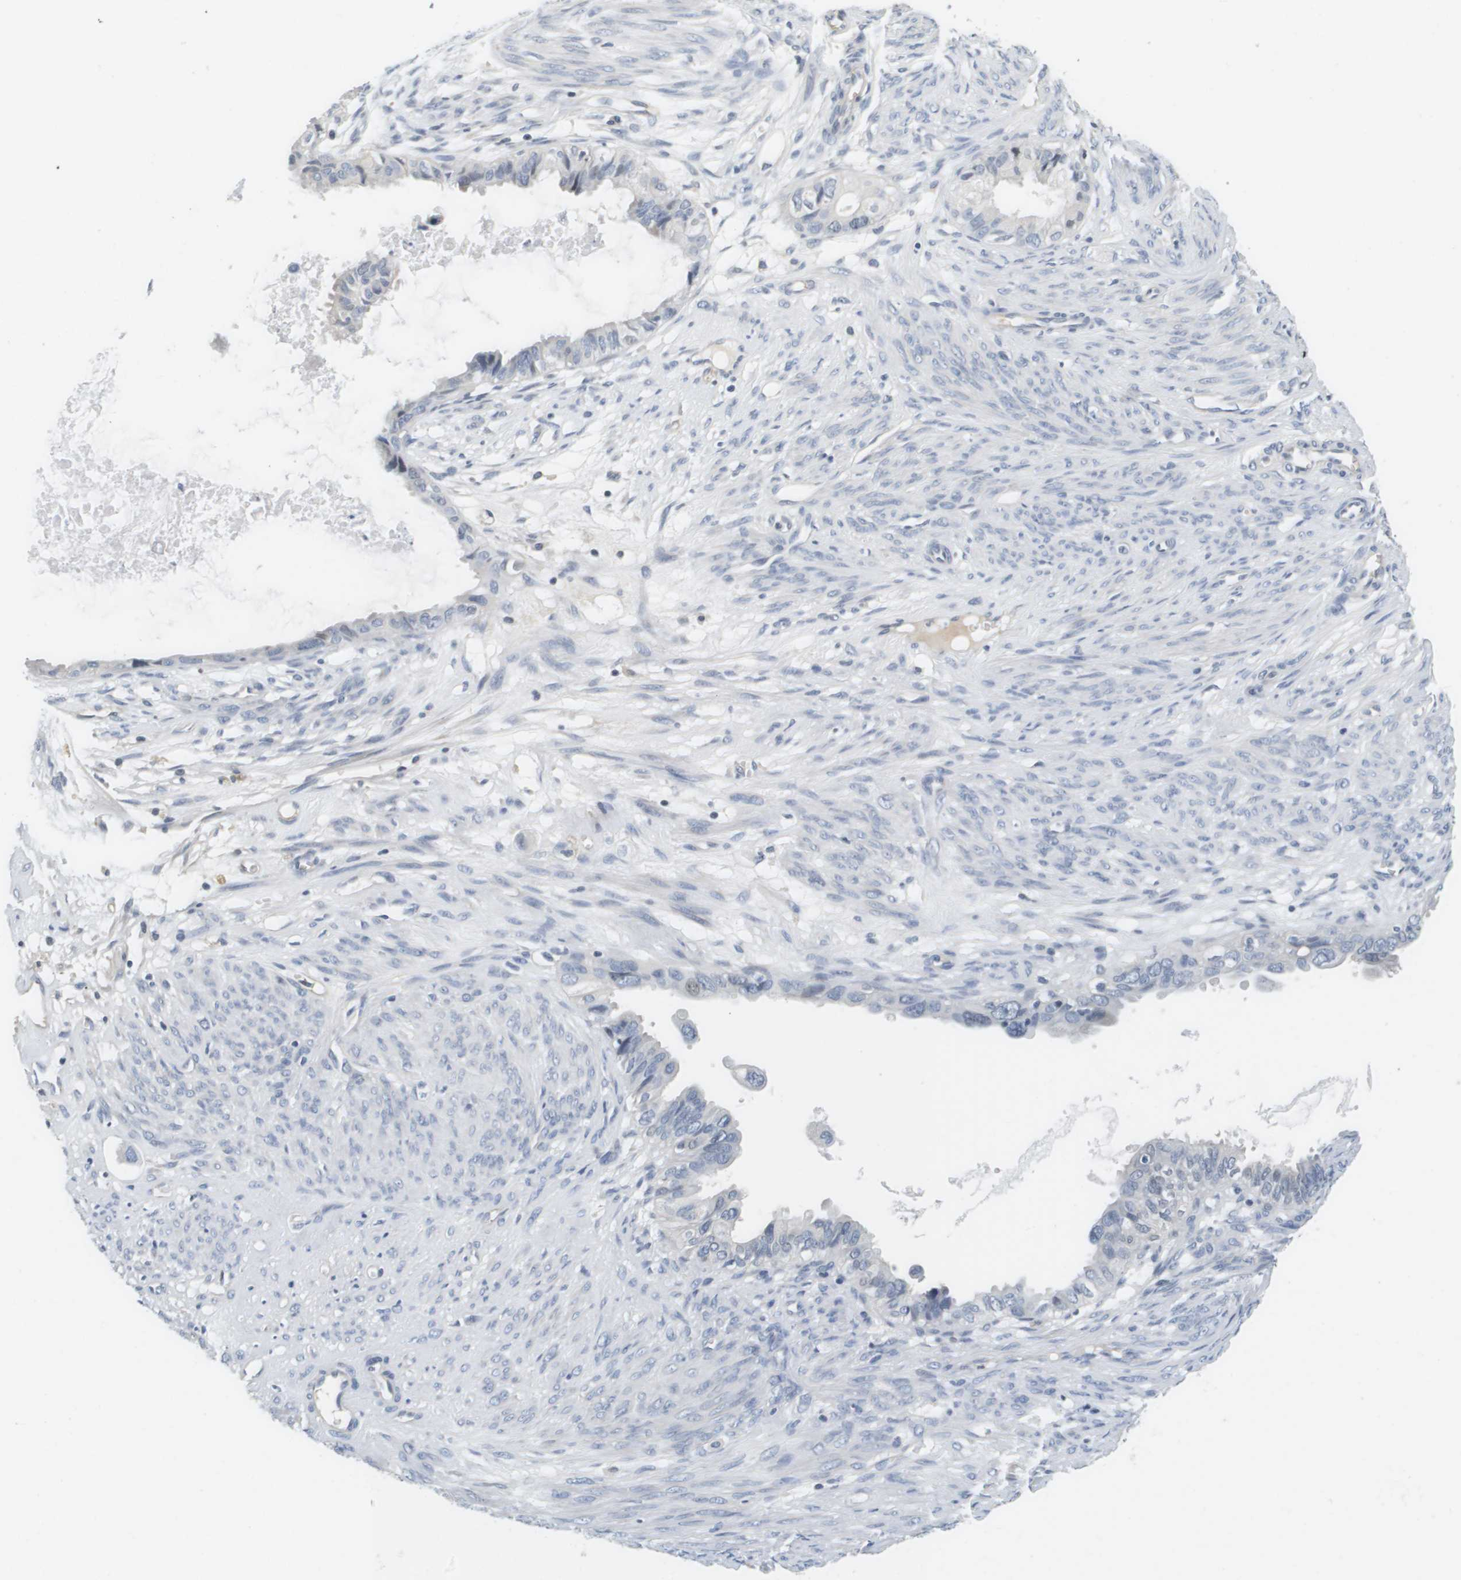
{"staining": {"intensity": "negative", "quantity": "none", "location": "none"}, "tissue": "cervical cancer", "cell_type": "Tumor cells", "image_type": "cancer", "snomed": [{"axis": "morphology", "description": "Normal tissue, NOS"}, {"axis": "morphology", "description": "Adenocarcinoma, NOS"}, {"axis": "topography", "description": "Cervix"}, {"axis": "topography", "description": "Endometrium"}], "caption": "Tumor cells are negative for brown protein staining in cervical cancer (adenocarcinoma). (Brightfield microscopy of DAB (3,3'-diaminobenzidine) immunohistochemistry (IHC) at high magnification).", "gene": "KCNJ5", "patient": {"sex": "female", "age": 86}}